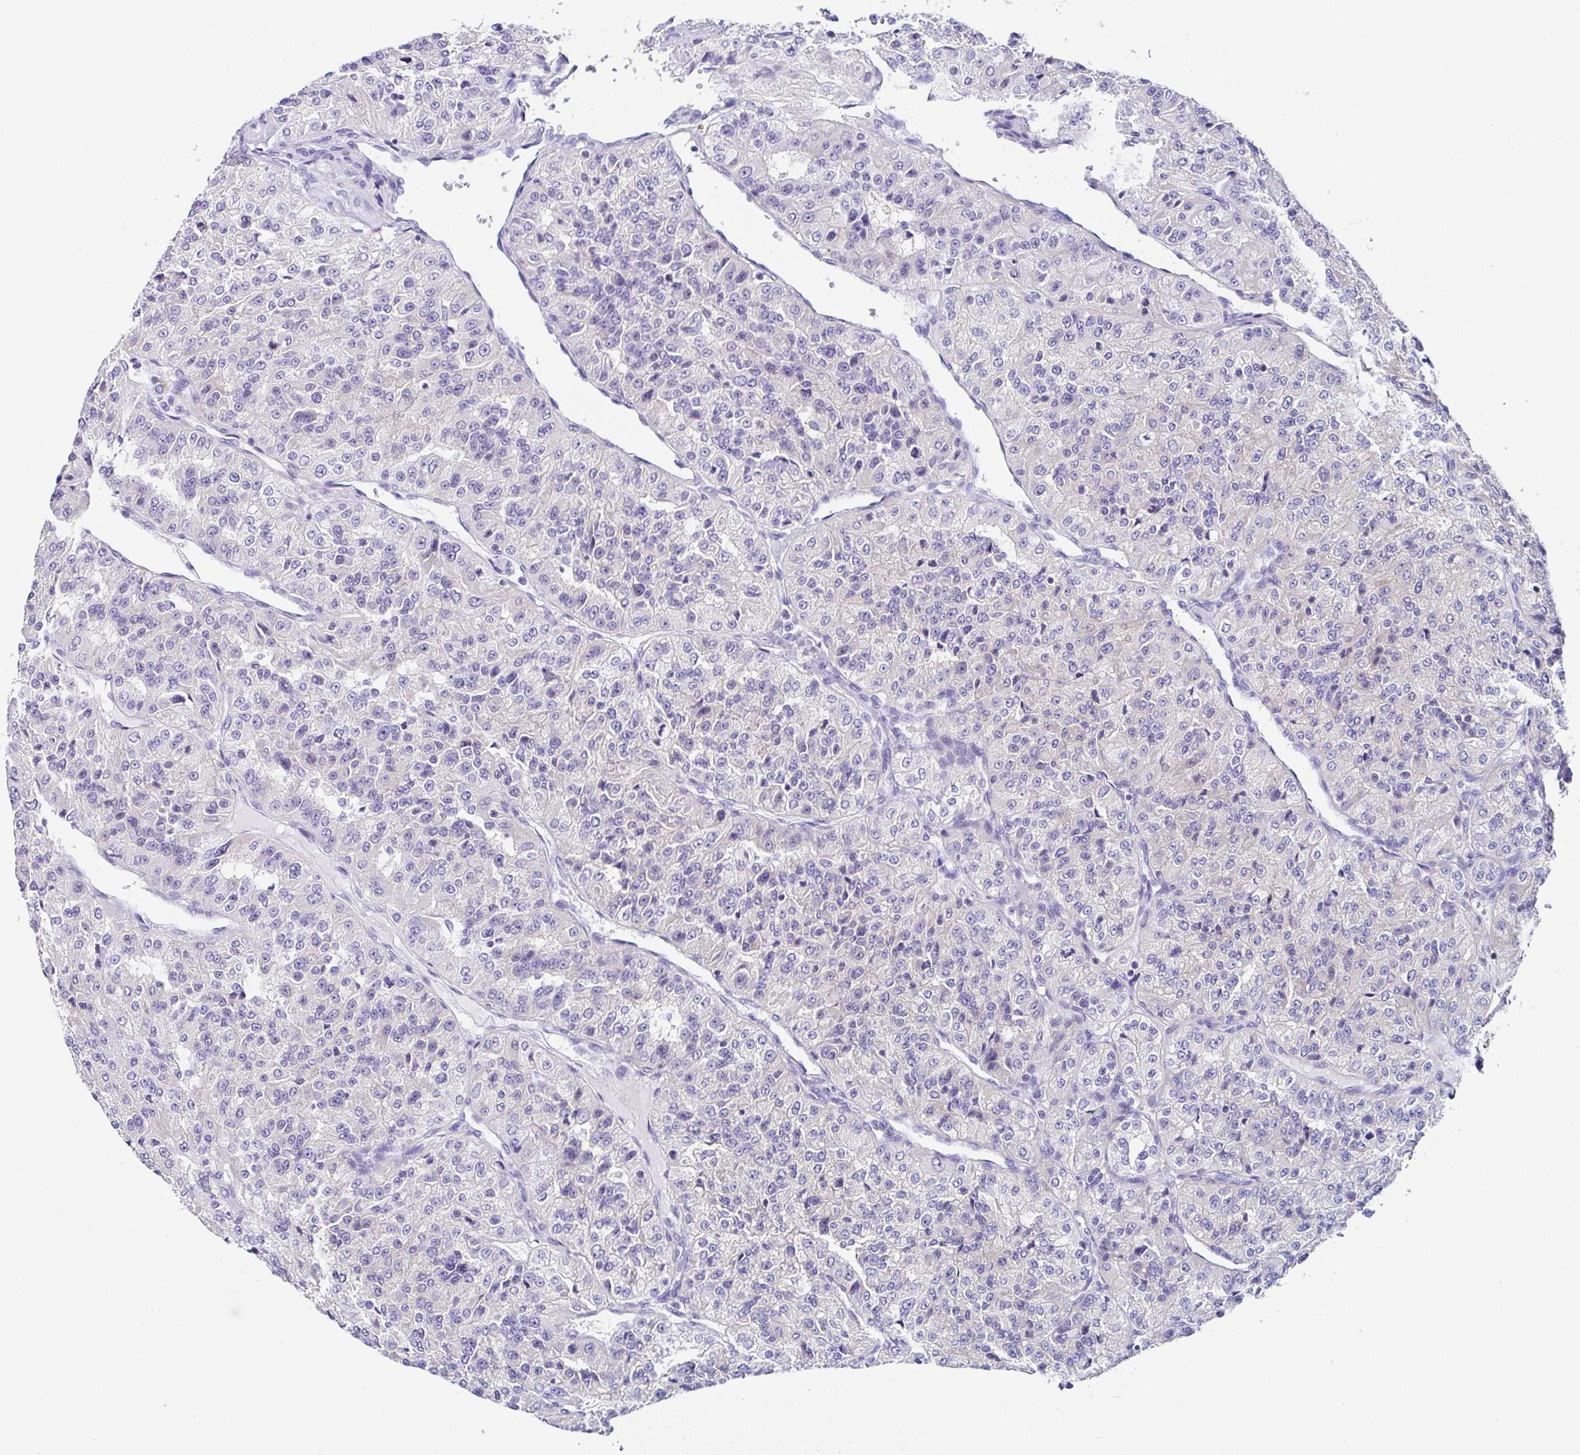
{"staining": {"intensity": "negative", "quantity": "none", "location": "none"}, "tissue": "renal cancer", "cell_type": "Tumor cells", "image_type": "cancer", "snomed": [{"axis": "morphology", "description": "Adenocarcinoma, NOS"}, {"axis": "topography", "description": "Kidney"}], "caption": "This micrograph is of renal cancer (adenocarcinoma) stained with immunohistochemistry to label a protein in brown with the nuclei are counter-stained blue. There is no positivity in tumor cells.", "gene": "UGT3A1", "patient": {"sex": "female", "age": 63}}